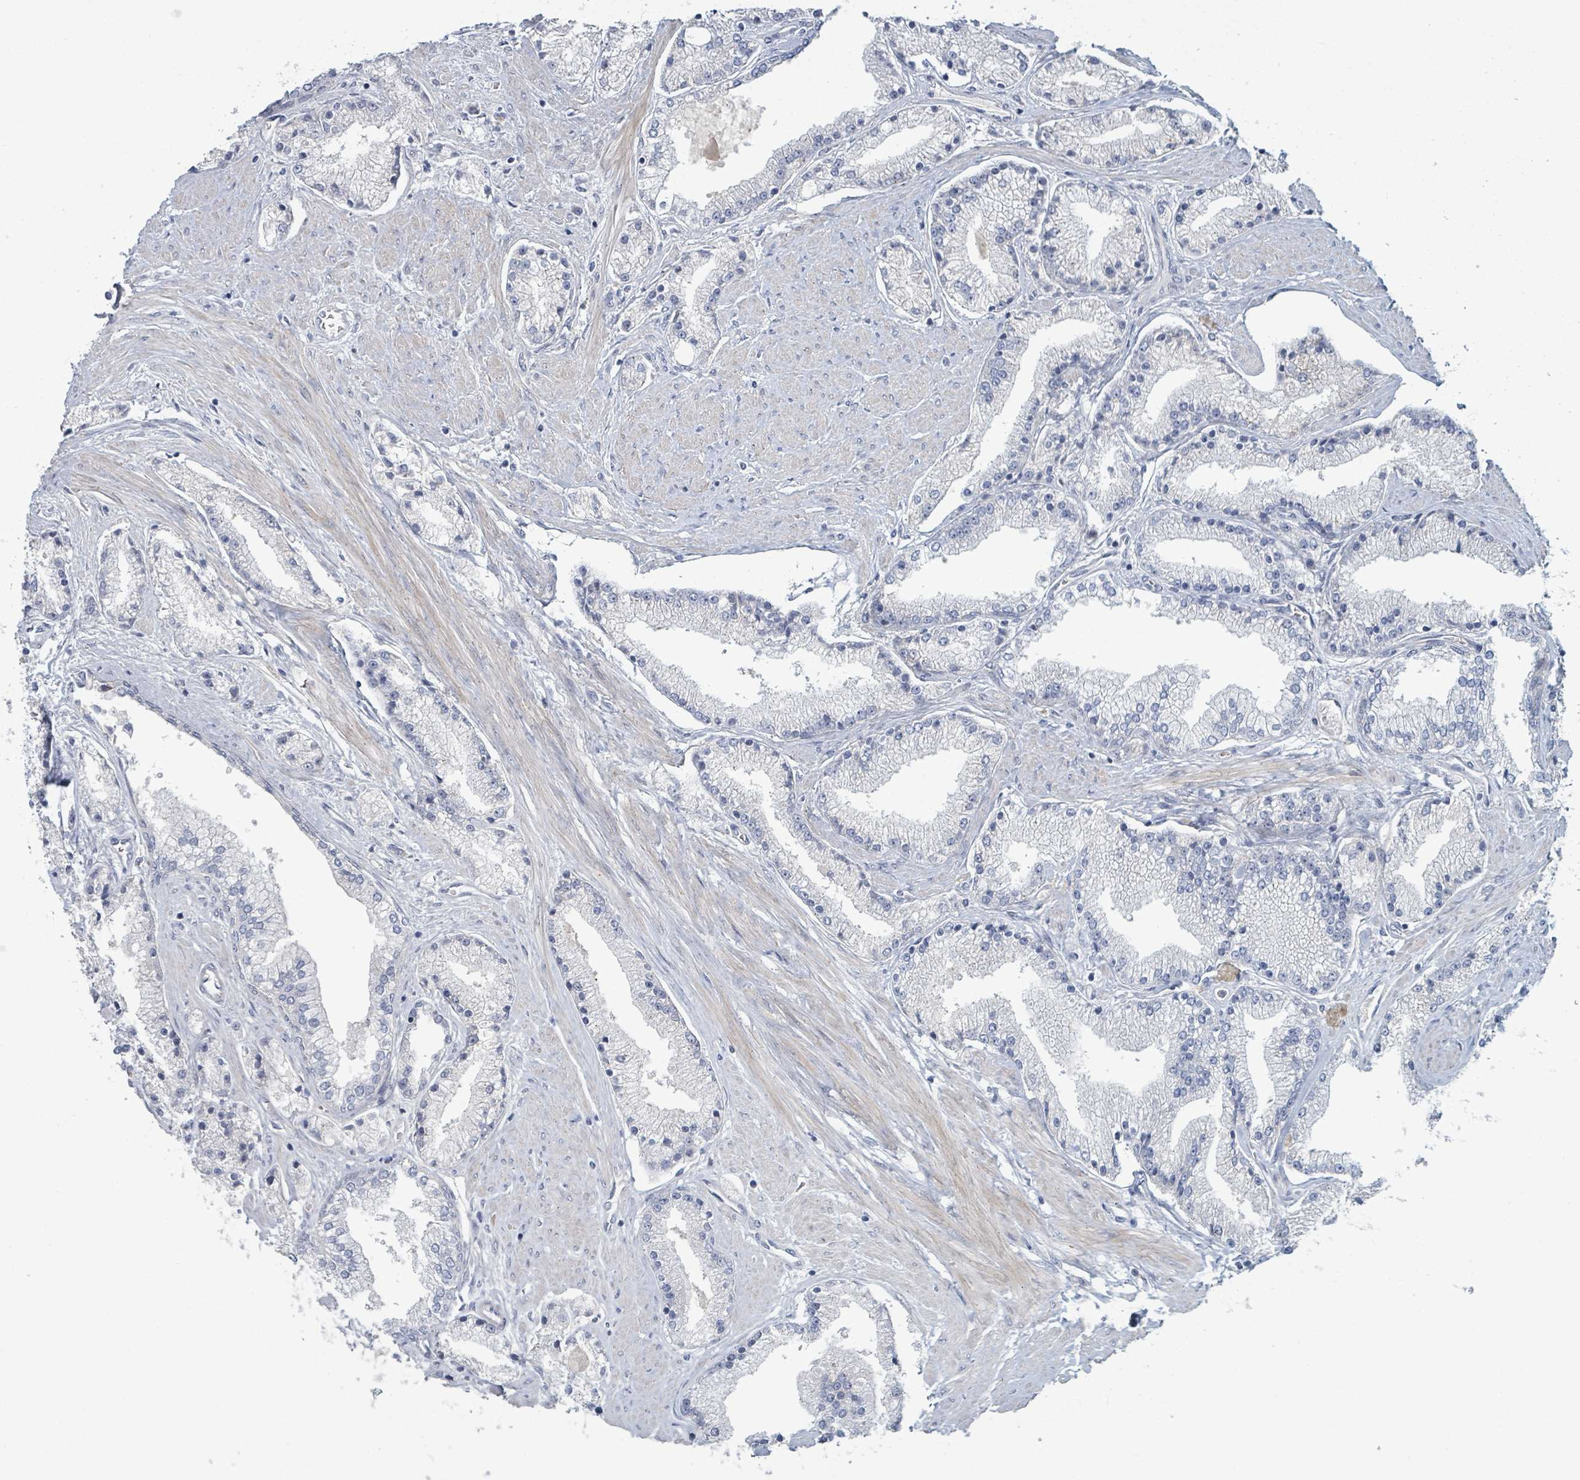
{"staining": {"intensity": "negative", "quantity": "none", "location": "none"}, "tissue": "prostate cancer", "cell_type": "Tumor cells", "image_type": "cancer", "snomed": [{"axis": "morphology", "description": "Adenocarcinoma, High grade"}, {"axis": "topography", "description": "Prostate"}], "caption": "Image shows no protein staining in tumor cells of high-grade adenocarcinoma (prostate) tissue.", "gene": "COL5A3", "patient": {"sex": "male", "age": 67}}